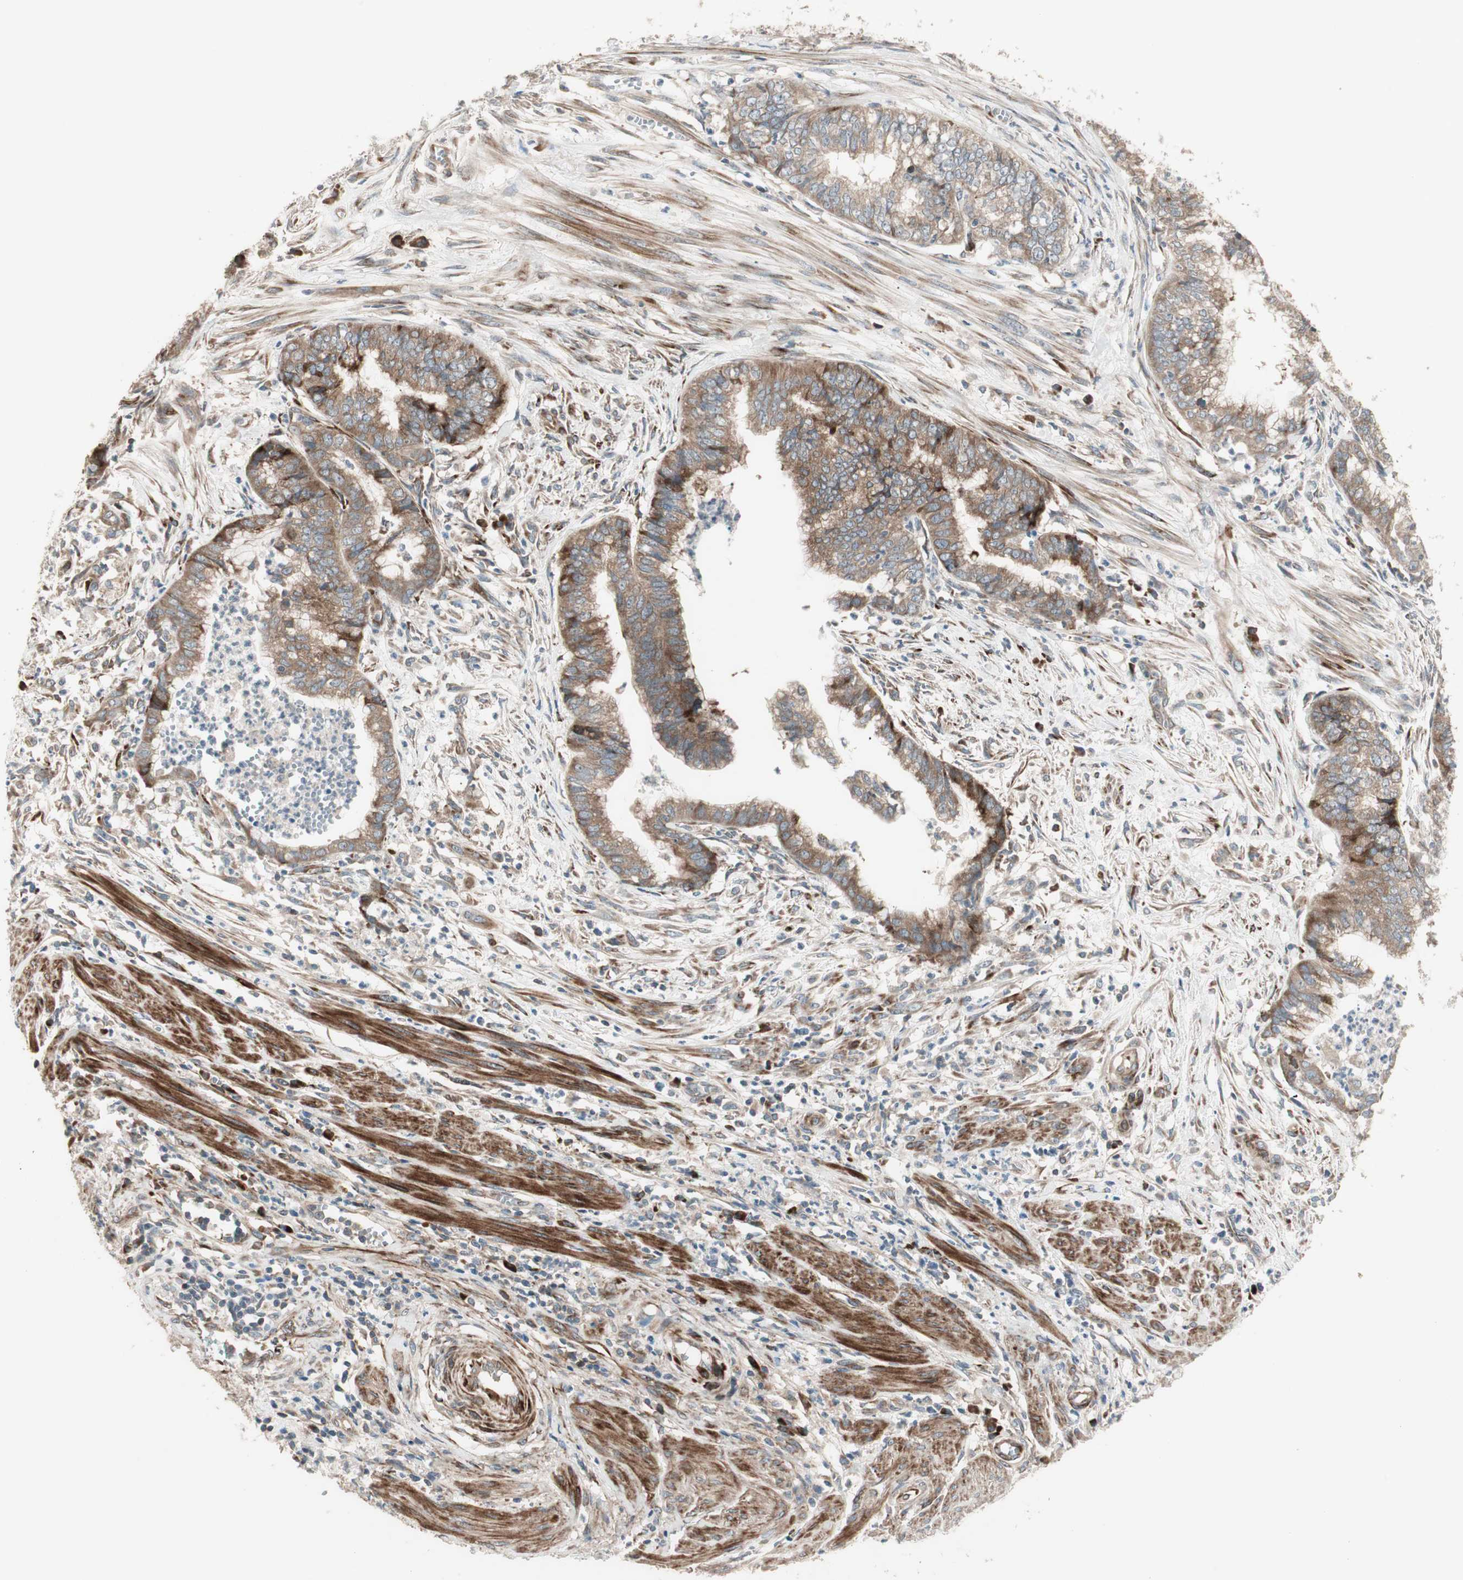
{"staining": {"intensity": "moderate", "quantity": ">75%", "location": "cytoplasmic/membranous"}, "tissue": "endometrial cancer", "cell_type": "Tumor cells", "image_type": "cancer", "snomed": [{"axis": "morphology", "description": "Necrosis, NOS"}, {"axis": "morphology", "description": "Adenocarcinoma, NOS"}, {"axis": "topography", "description": "Endometrium"}], "caption": "Moderate cytoplasmic/membranous expression for a protein is present in approximately >75% of tumor cells of endometrial adenocarcinoma using immunohistochemistry (IHC).", "gene": "PPP2R5E", "patient": {"sex": "female", "age": 79}}